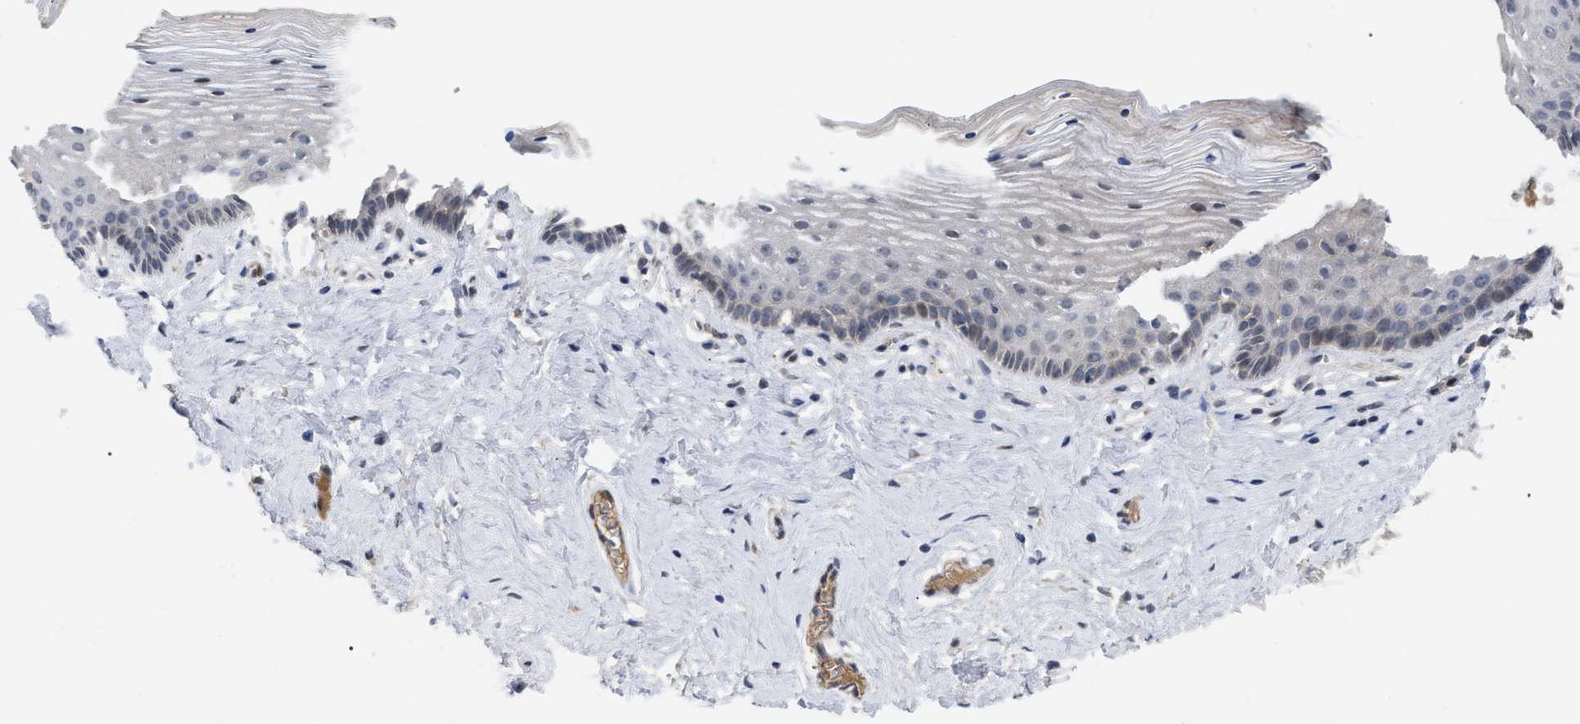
{"staining": {"intensity": "negative", "quantity": "none", "location": "none"}, "tissue": "vagina", "cell_type": "Squamous epithelial cells", "image_type": "normal", "snomed": [{"axis": "morphology", "description": "Normal tissue, NOS"}, {"axis": "topography", "description": "Vagina"}], "caption": "Squamous epithelial cells show no significant staining in unremarkable vagina. (Stains: DAB immunohistochemistry with hematoxylin counter stain, Microscopy: brightfield microscopy at high magnification).", "gene": "ST6GALNAC6", "patient": {"sex": "female", "age": 32}}